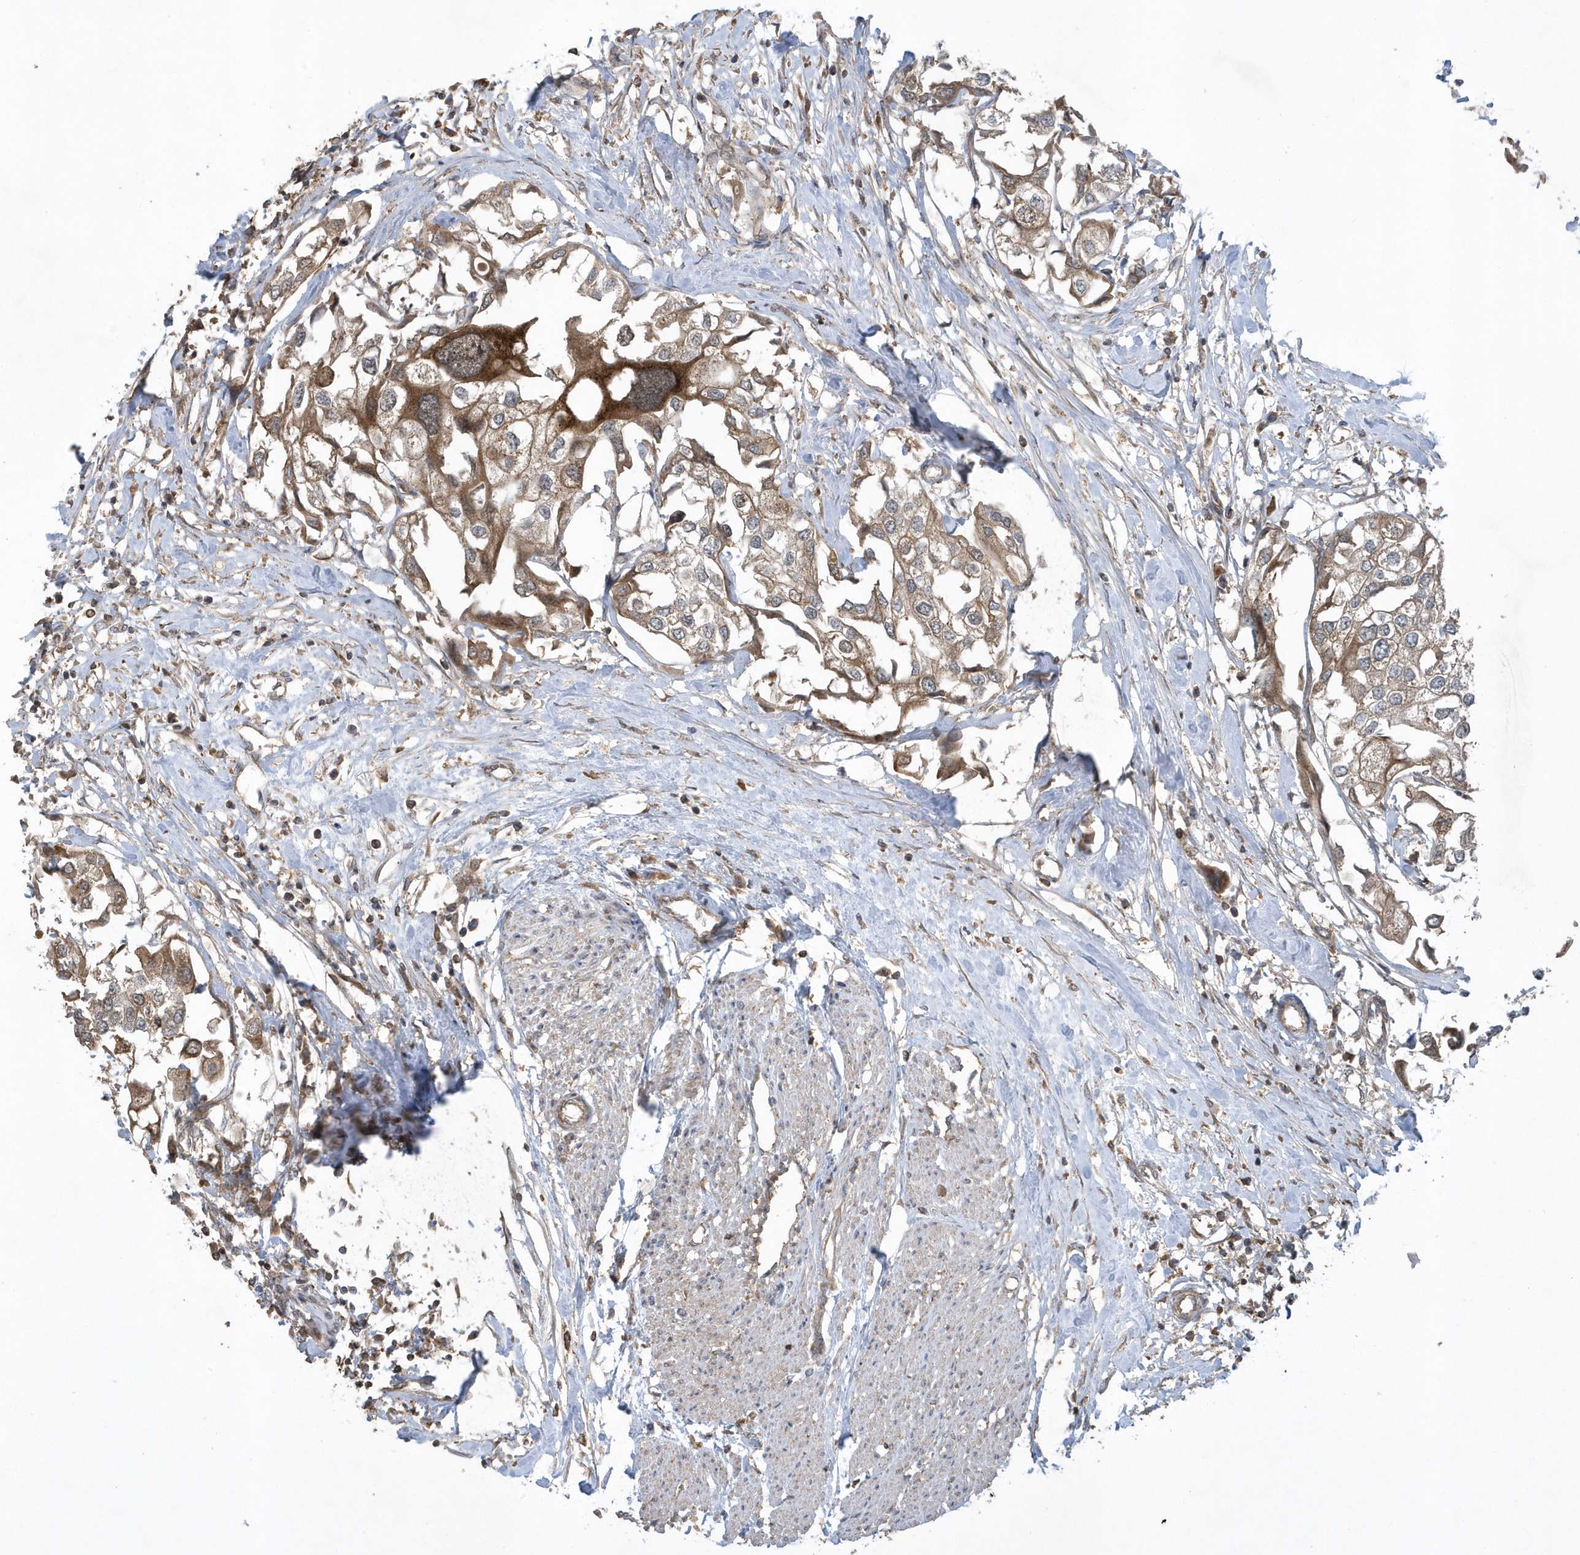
{"staining": {"intensity": "moderate", "quantity": "<25%", "location": "cytoplasmic/membranous"}, "tissue": "urothelial cancer", "cell_type": "Tumor cells", "image_type": "cancer", "snomed": [{"axis": "morphology", "description": "Urothelial carcinoma, High grade"}, {"axis": "topography", "description": "Urinary bladder"}], "caption": "Moderate cytoplasmic/membranous protein expression is identified in approximately <25% of tumor cells in urothelial cancer.", "gene": "STAMBP", "patient": {"sex": "male", "age": 64}}